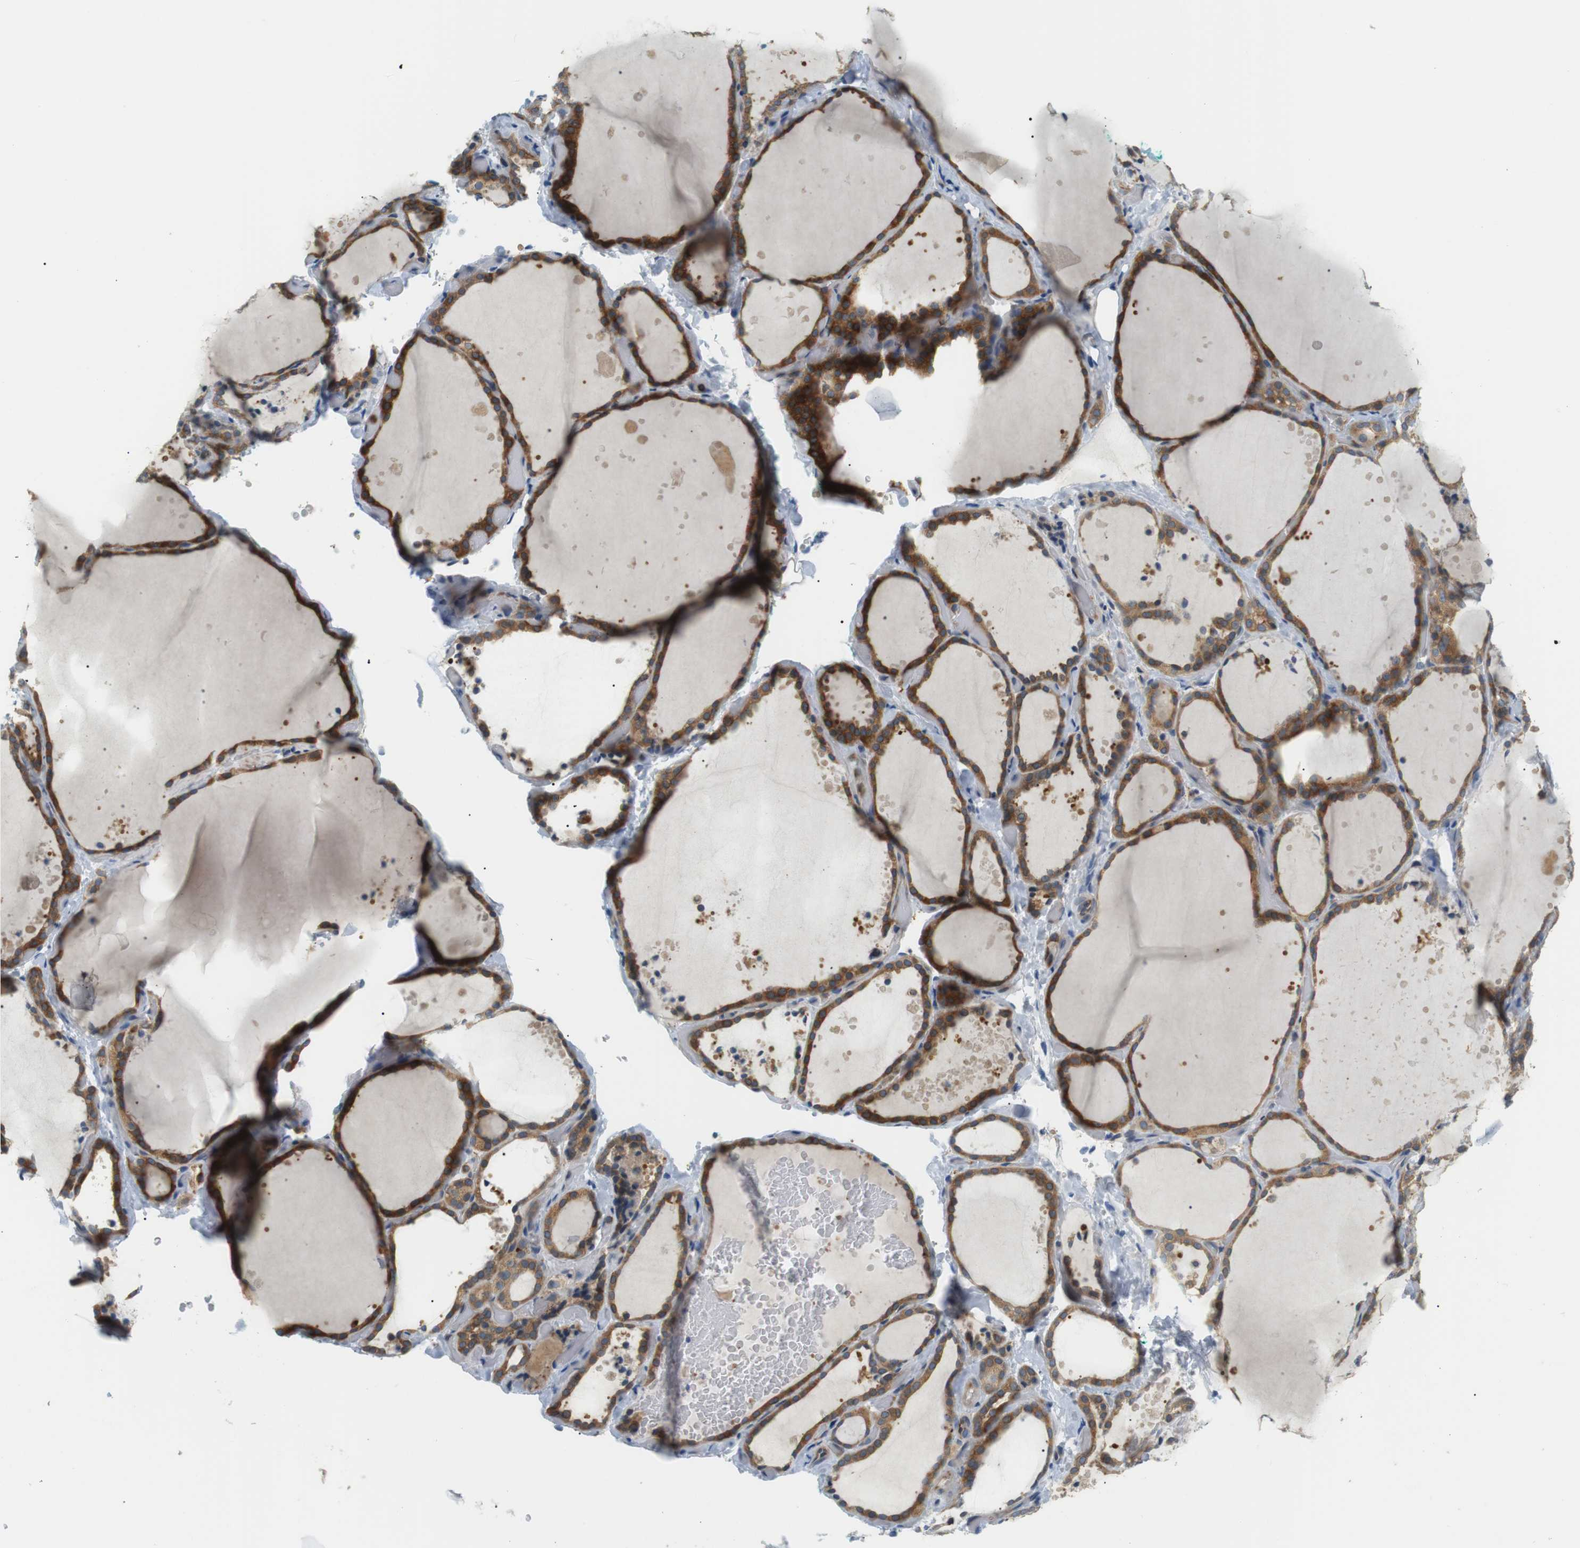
{"staining": {"intensity": "strong", "quantity": ">75%", "location": "cytoplasmic/membranous"}, "tissue": "thyroid gland", "cell_type": "Glandular cells", "image_type": "normal", "snomed": [{"axis": "morphology", "description": "Normal tissue, NOS"}, {"axis": "topography", "description": "Thyroid gland"}], "caption": "Immunohistochemistry (IHC) (DAB) staining of unremarkable human thyroid gland shows strong cytoplasmic/membranous protein positivity in approximately >75% of glandular cells.", "gene": "TMEM200A", "patient": {"sex": "female", "age": 44}}